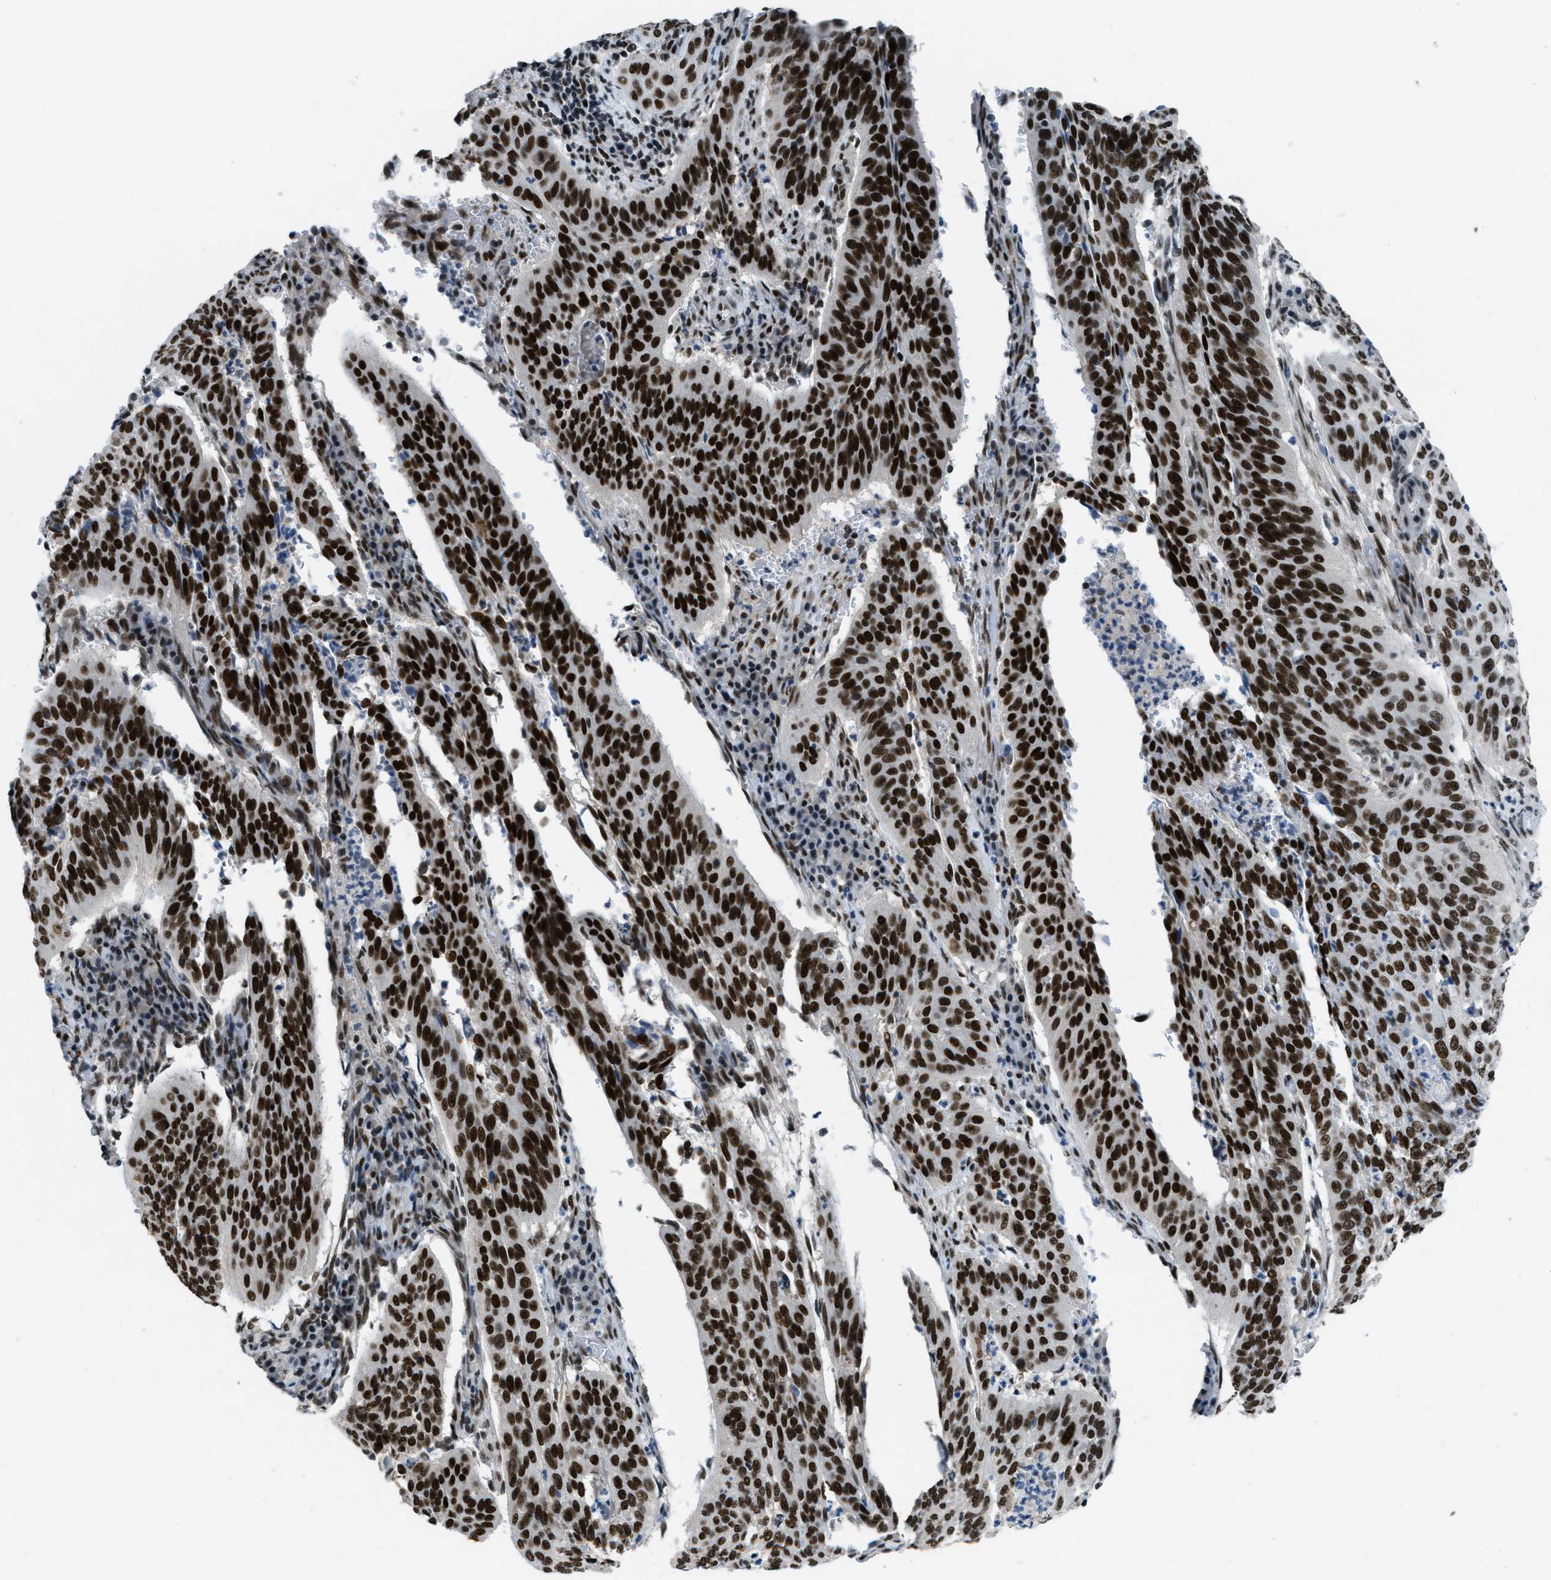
{"staining": {"intensity": "strong", "quantity": ">75%", "location": "nuclear"}, "tissue": "cervical cancer", "cell_type": "Tumor cells", "image_type": "cancer", "snomed": [{"axis": "morphology", "description": "Normal tissue, NOS"}, {"axis": "morphology", "description": "Squamous cell carcinoma, NOS"}, {"axis": "topography", "description": "Cervix"}], "caption": "Protein staining of cervical cancer tissue displays strong nuclear positivity in approximately >75% of tumor cells.", "gene": "GATAD2B", "patient": {"sex": "female", "age": 39}}